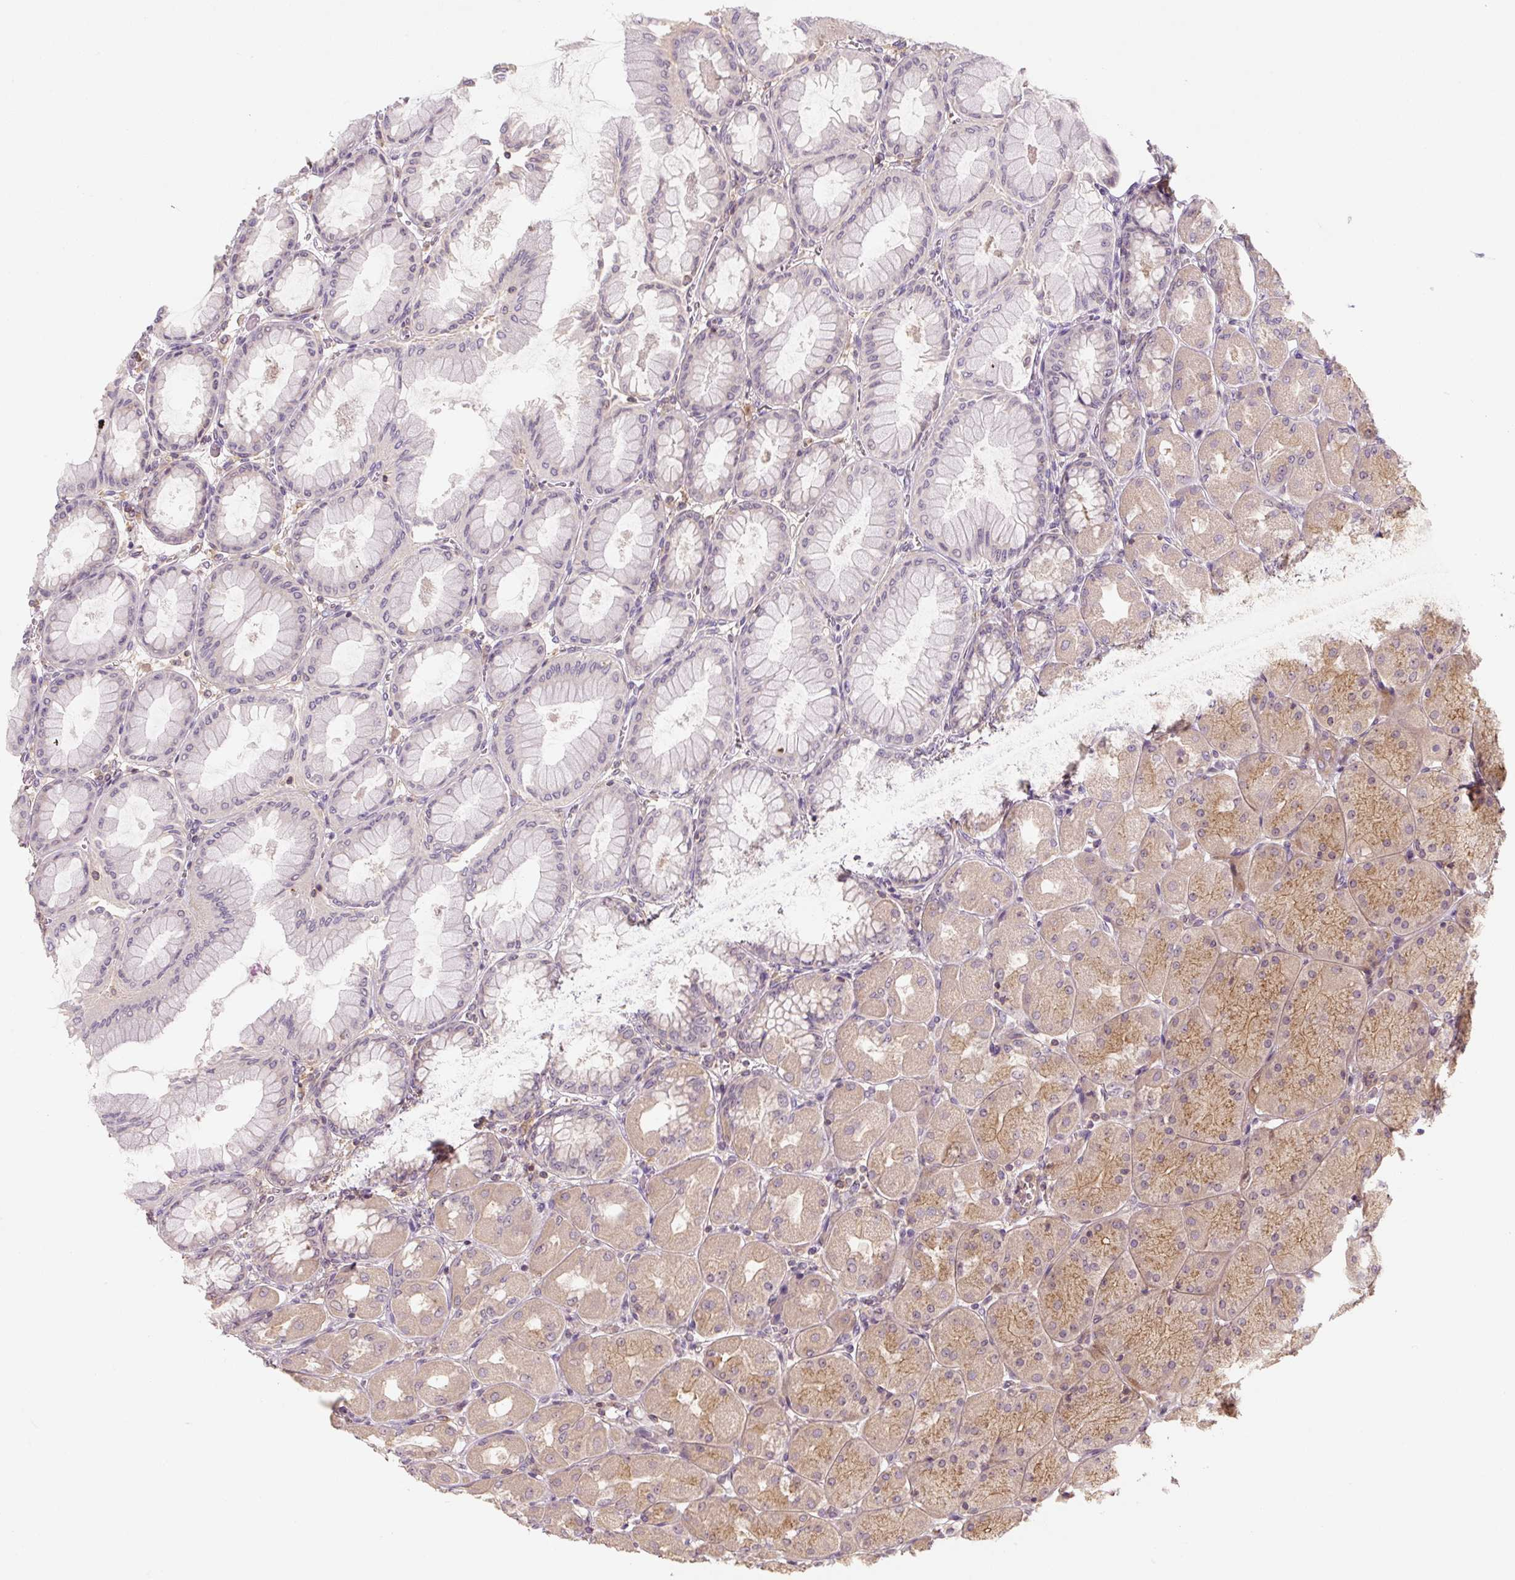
{"staining": {"intensity": "moderate", "quantity": "25%-75%", "location": "cytoplasmic/membranous"}, "tissue": "stomach", "cell_type": "Glandular cells", "image_type": "normal", "snomed": [{"axis": "morphology", "description": "Normal tissue, NOS"}, {"axis": "topography", "description": "Stomach, upper"}], "caption": "Protein analysis of normal stomach exhibits moderate cytoplasmic/membranous positivity in approximately 25%-75% of glandular cells.", "gene": "C2orf73", "patient": {"sex": "female", "age": 56}}